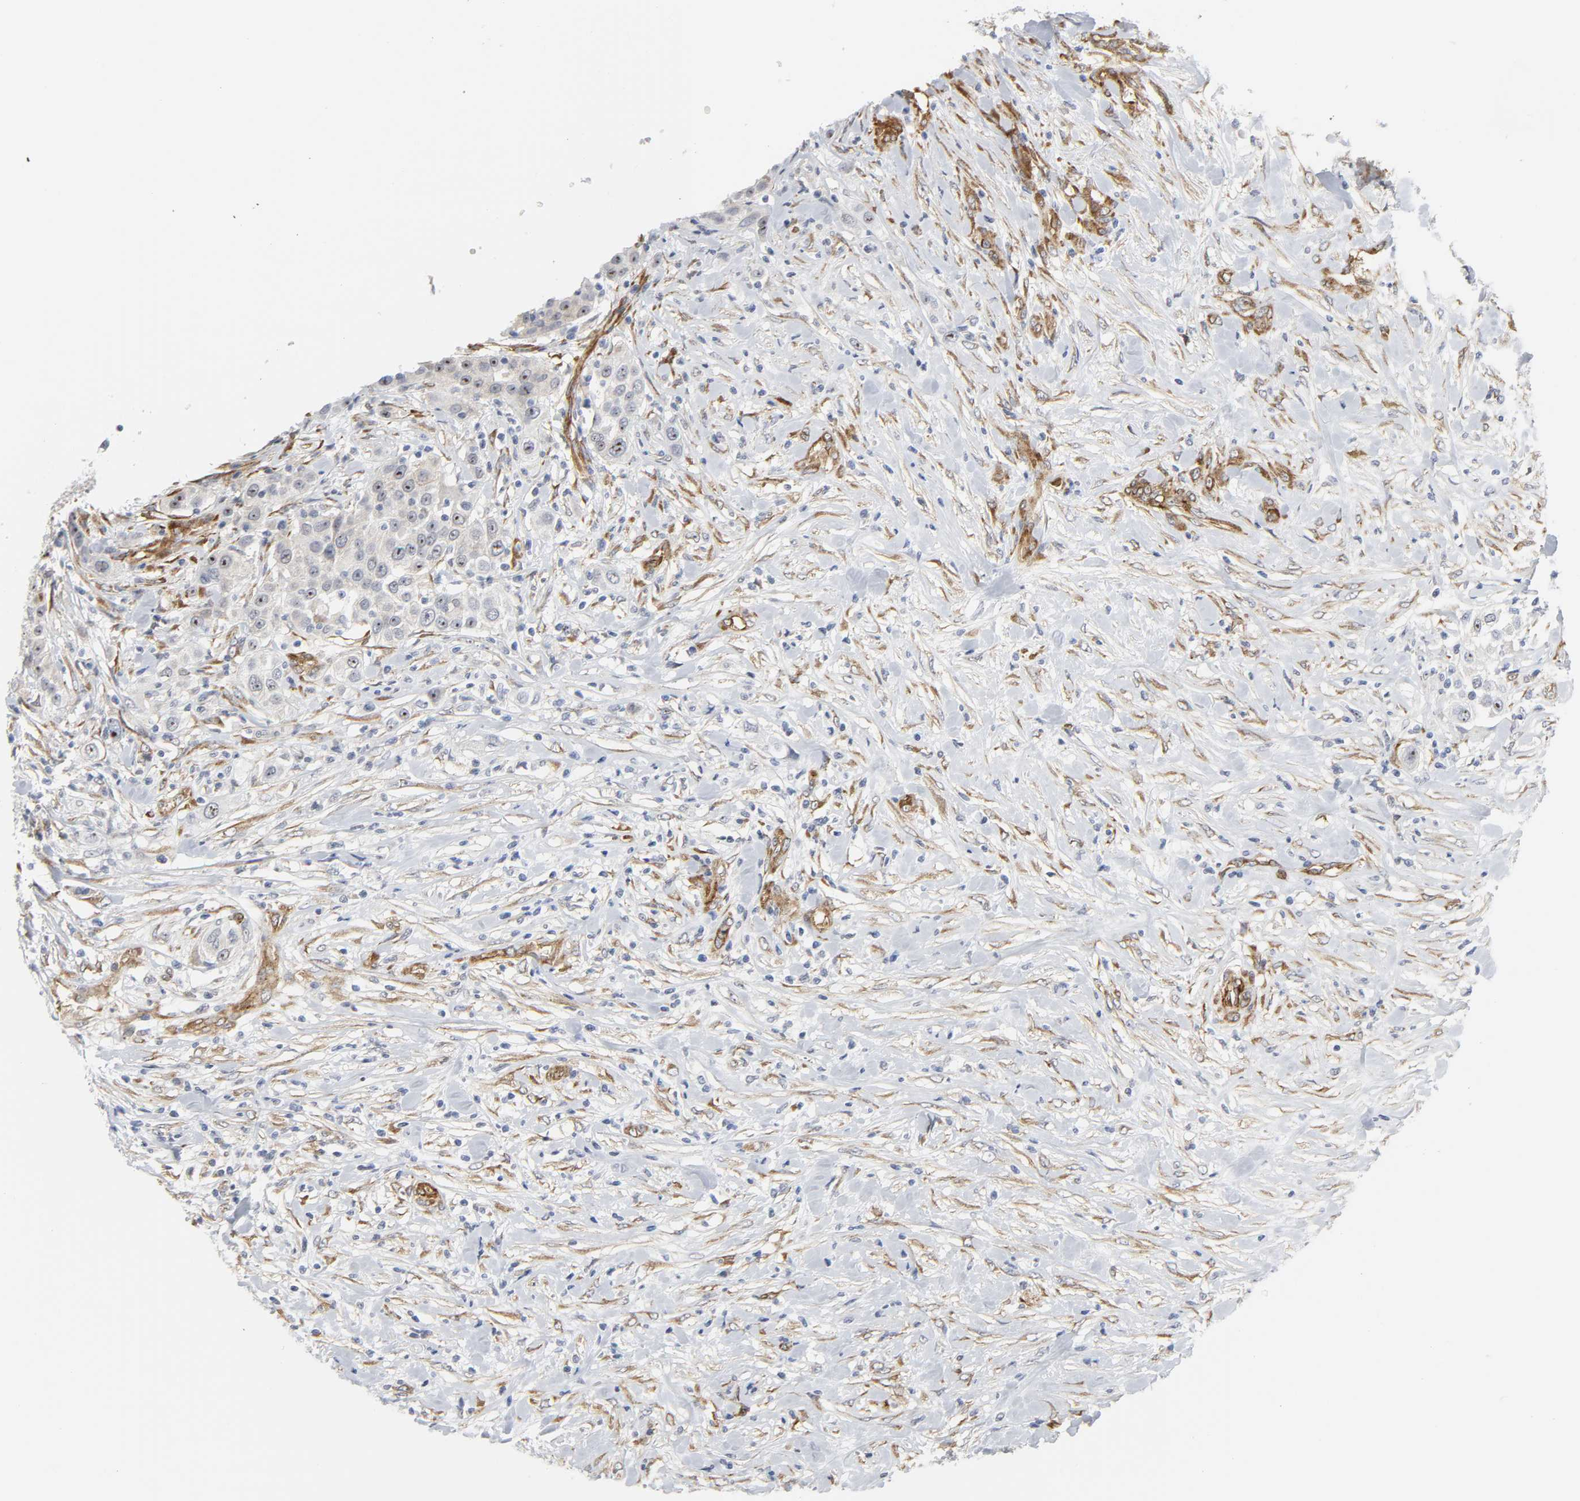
{"staining": {"intensity": "negative", "quantity": "none", "location": "none"}, "tissue": "urothelial cancer", "cell_type": "Tumor cells", "image_type": "cancer", "snomed": [{"axis": "morphology", "description": "Urothelial carcinoma, High grade"}, {"axis": "topography", "description": "Urinary bladder"}], "caption": "A high-resolution histopathology image shows immunohistochemistry staining of urothelial carcinoma (high-grade), which exhibits no significant staining in tumor cells.", "gene": "DOCK1", "patient": {"sex": "female", "age": 80}}